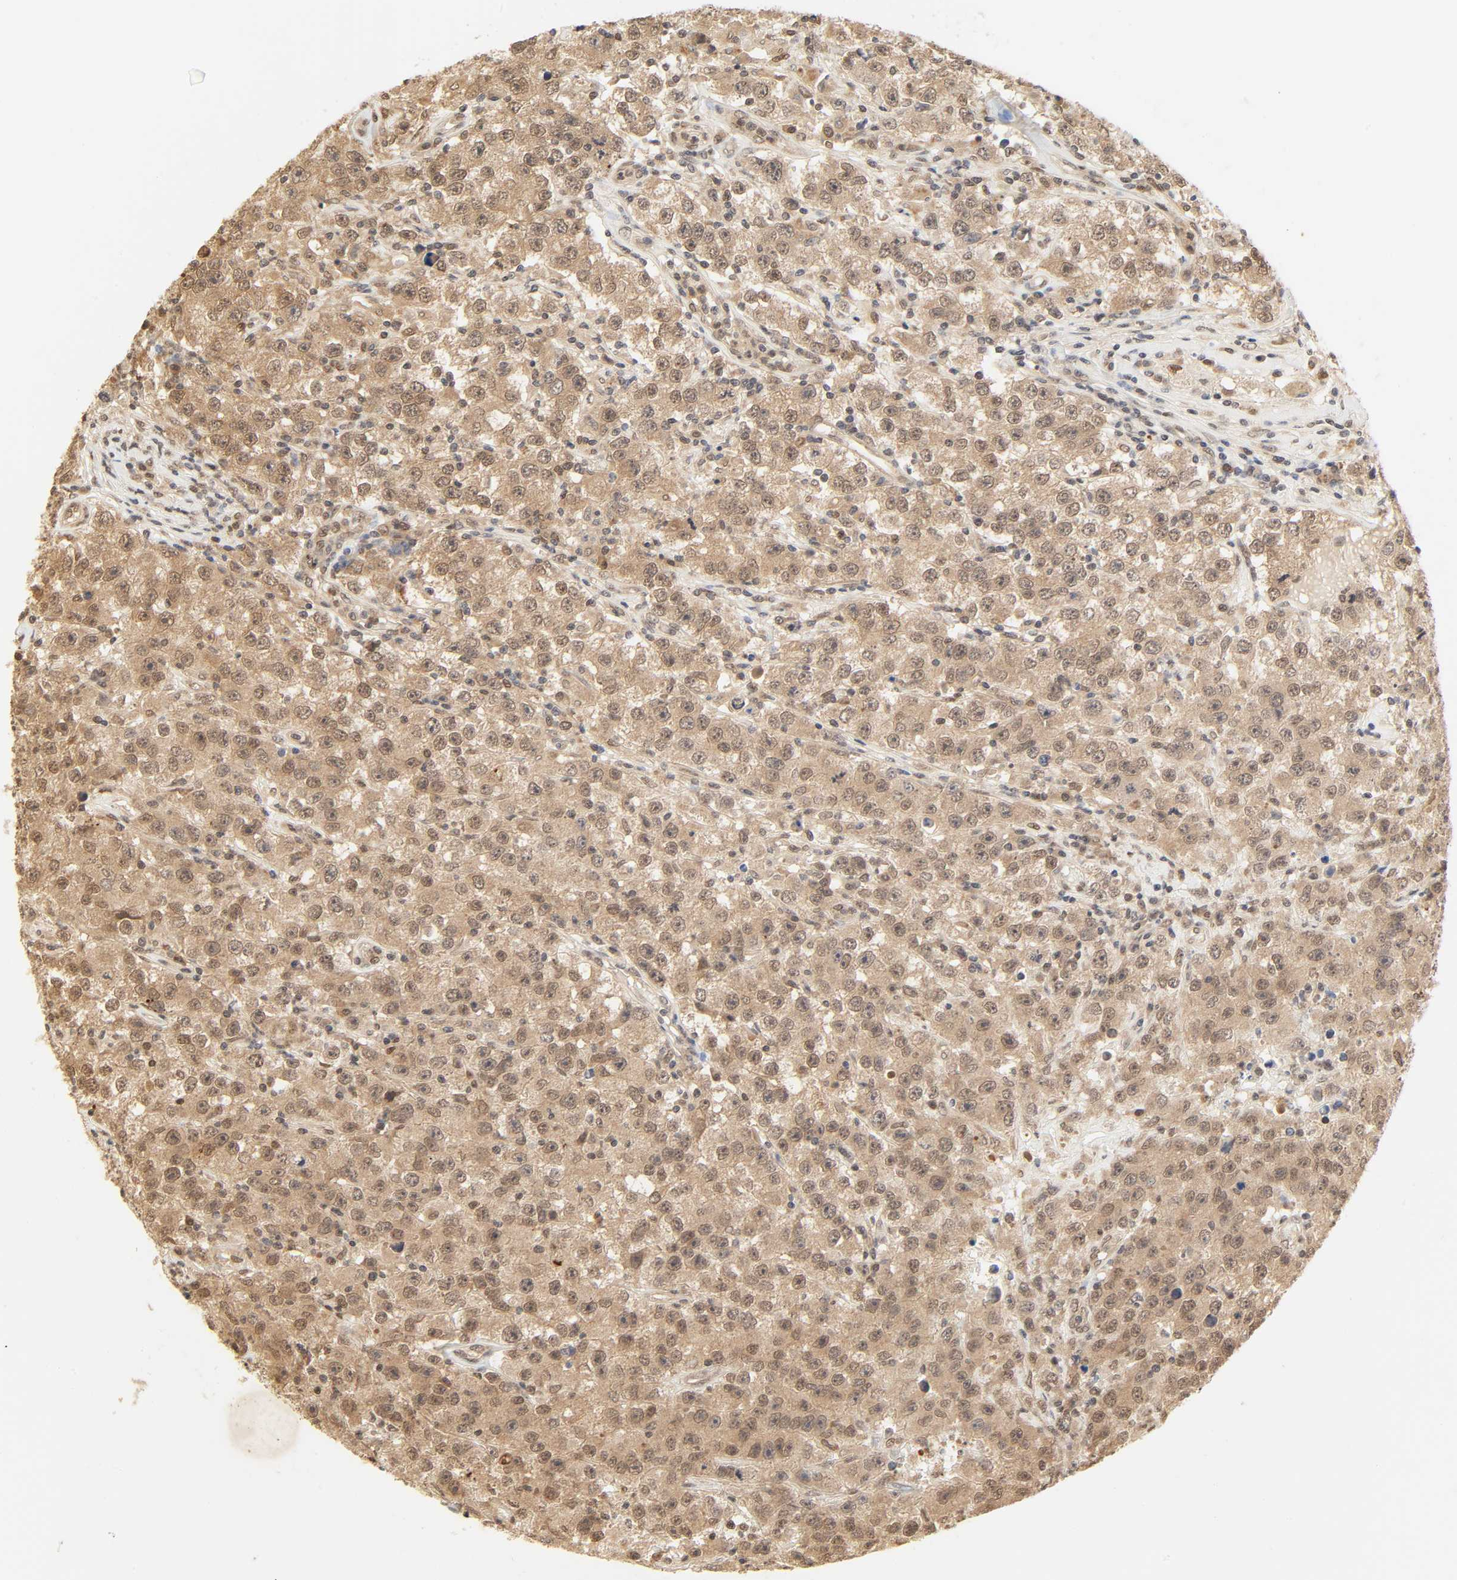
{"staining": {"intensity": "moderate", "quantity": ">75%", "location": "cytoplasmic/membranous,nuclear"}, "tissue": "testis cancer", "cell_type": "Tumor cells", "image_type": "cancer", "snomed": [{"axis": "morphology", "description": "Seminoma, NOS"}, {"axis": "topography", "description": "Testis"}], "caption": "Testis cancer stained with DAB IHC displays medium levels of moderate cytoplasmic/membranous and nuclear expression in about >75% of tumor cells.", "gene": "UBC", "patient": {"sex": "male", "age": 52}}